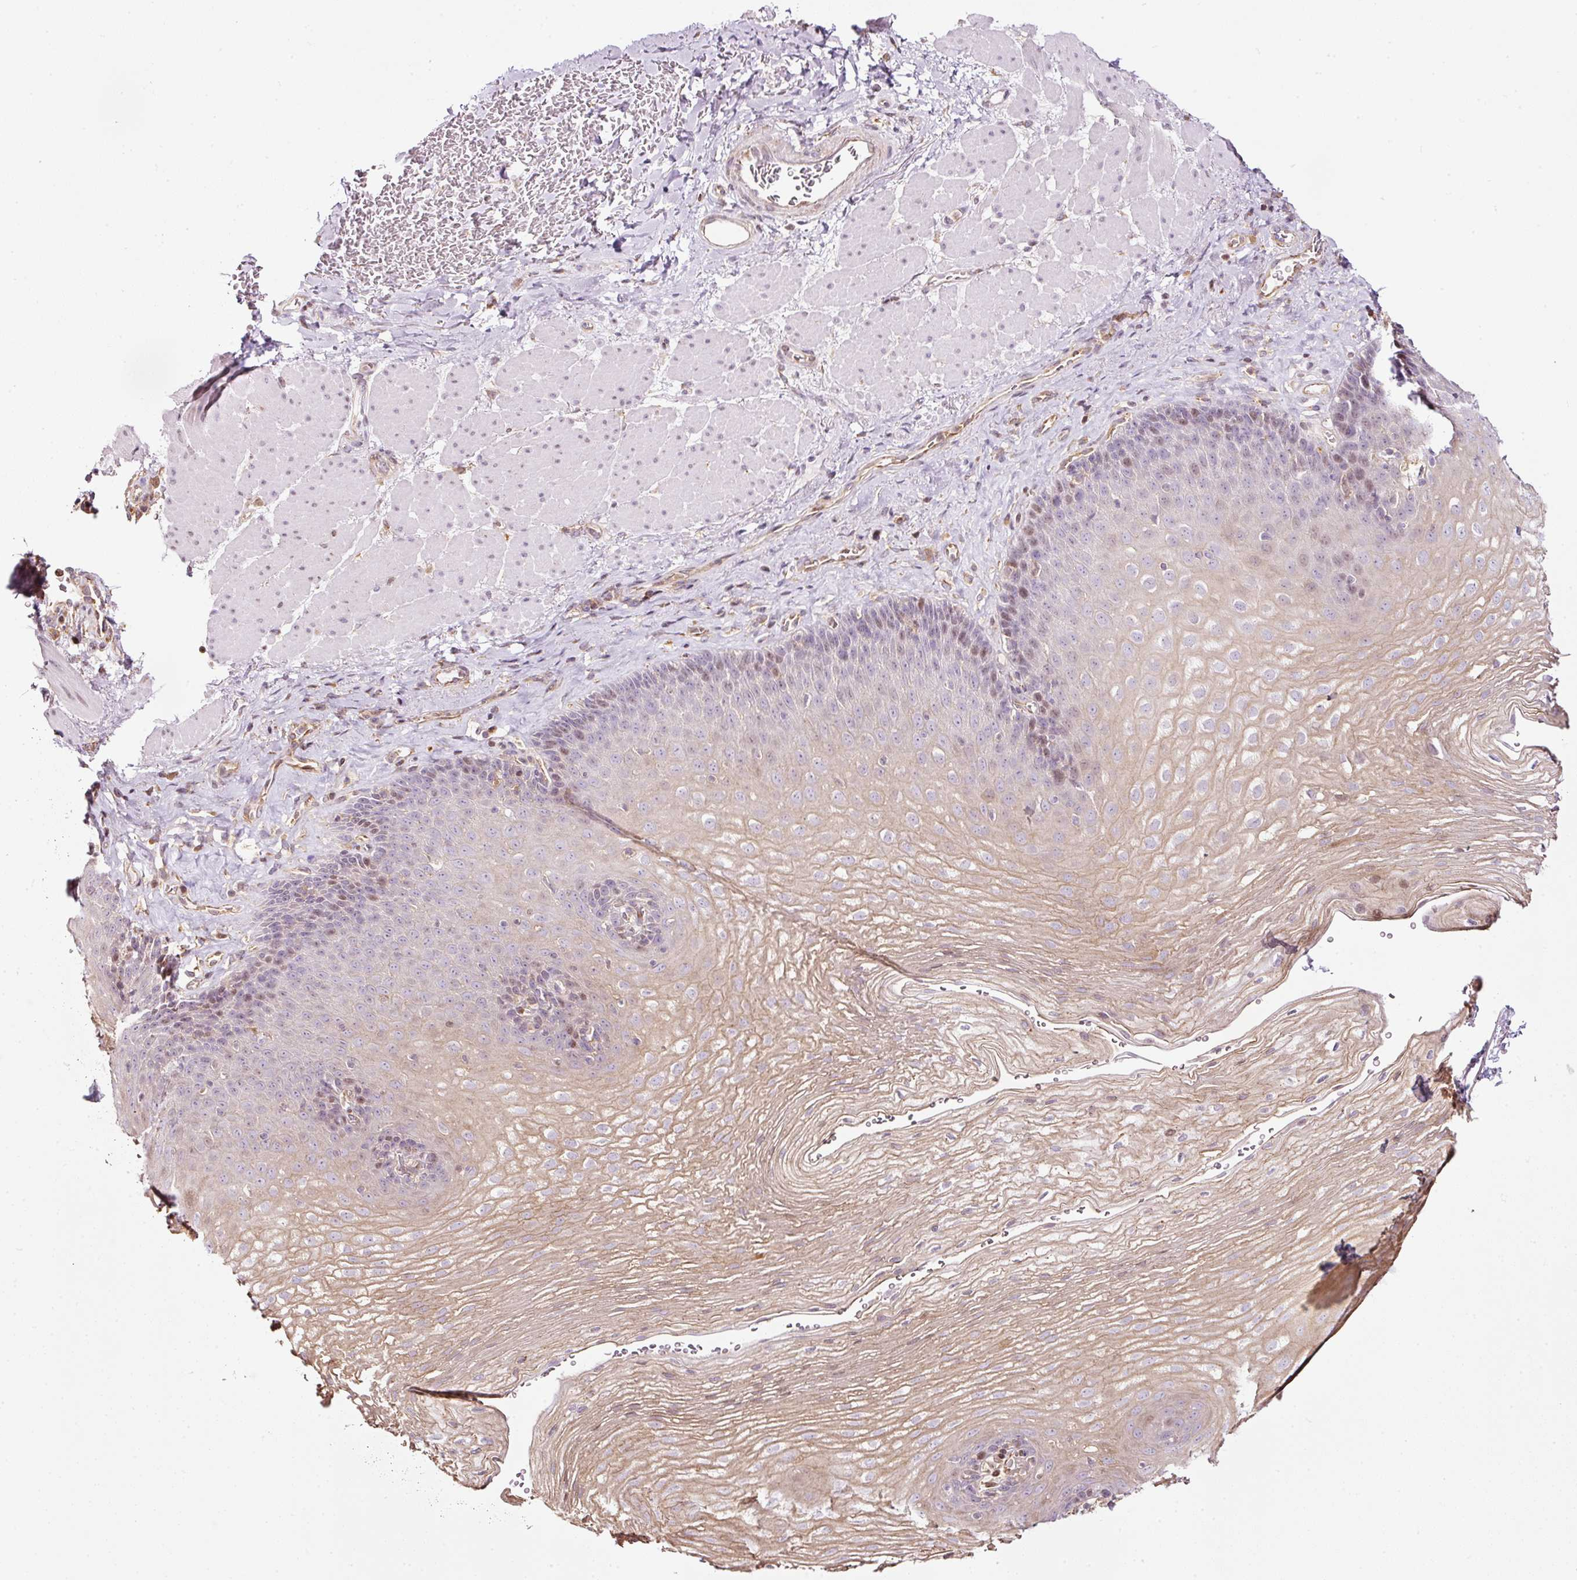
{"staining": {"intensity": "weak", "quantity": "25%-75%", "location": "cytoplasmic/membranous,nuclear"}, "tissue": "esophagus", "cell_type": "Squamous epithelial cells", "image_type": "normal", "snomed": [{"axis": "morphology", "description": "Normal tissue, NOS"}, {"axis": "topography", "description": "Esophagus"}], "caption": "Immunohistochemical staining of unremarkable human esophagus exhibits 25%-75% levels of weak cytoplasmic/membranous,nuclear protein expression in about 25%-75% of squamous epithelial cells.", "gene": "SCNM1", "patient": {"sex": "female", "age": 66}}